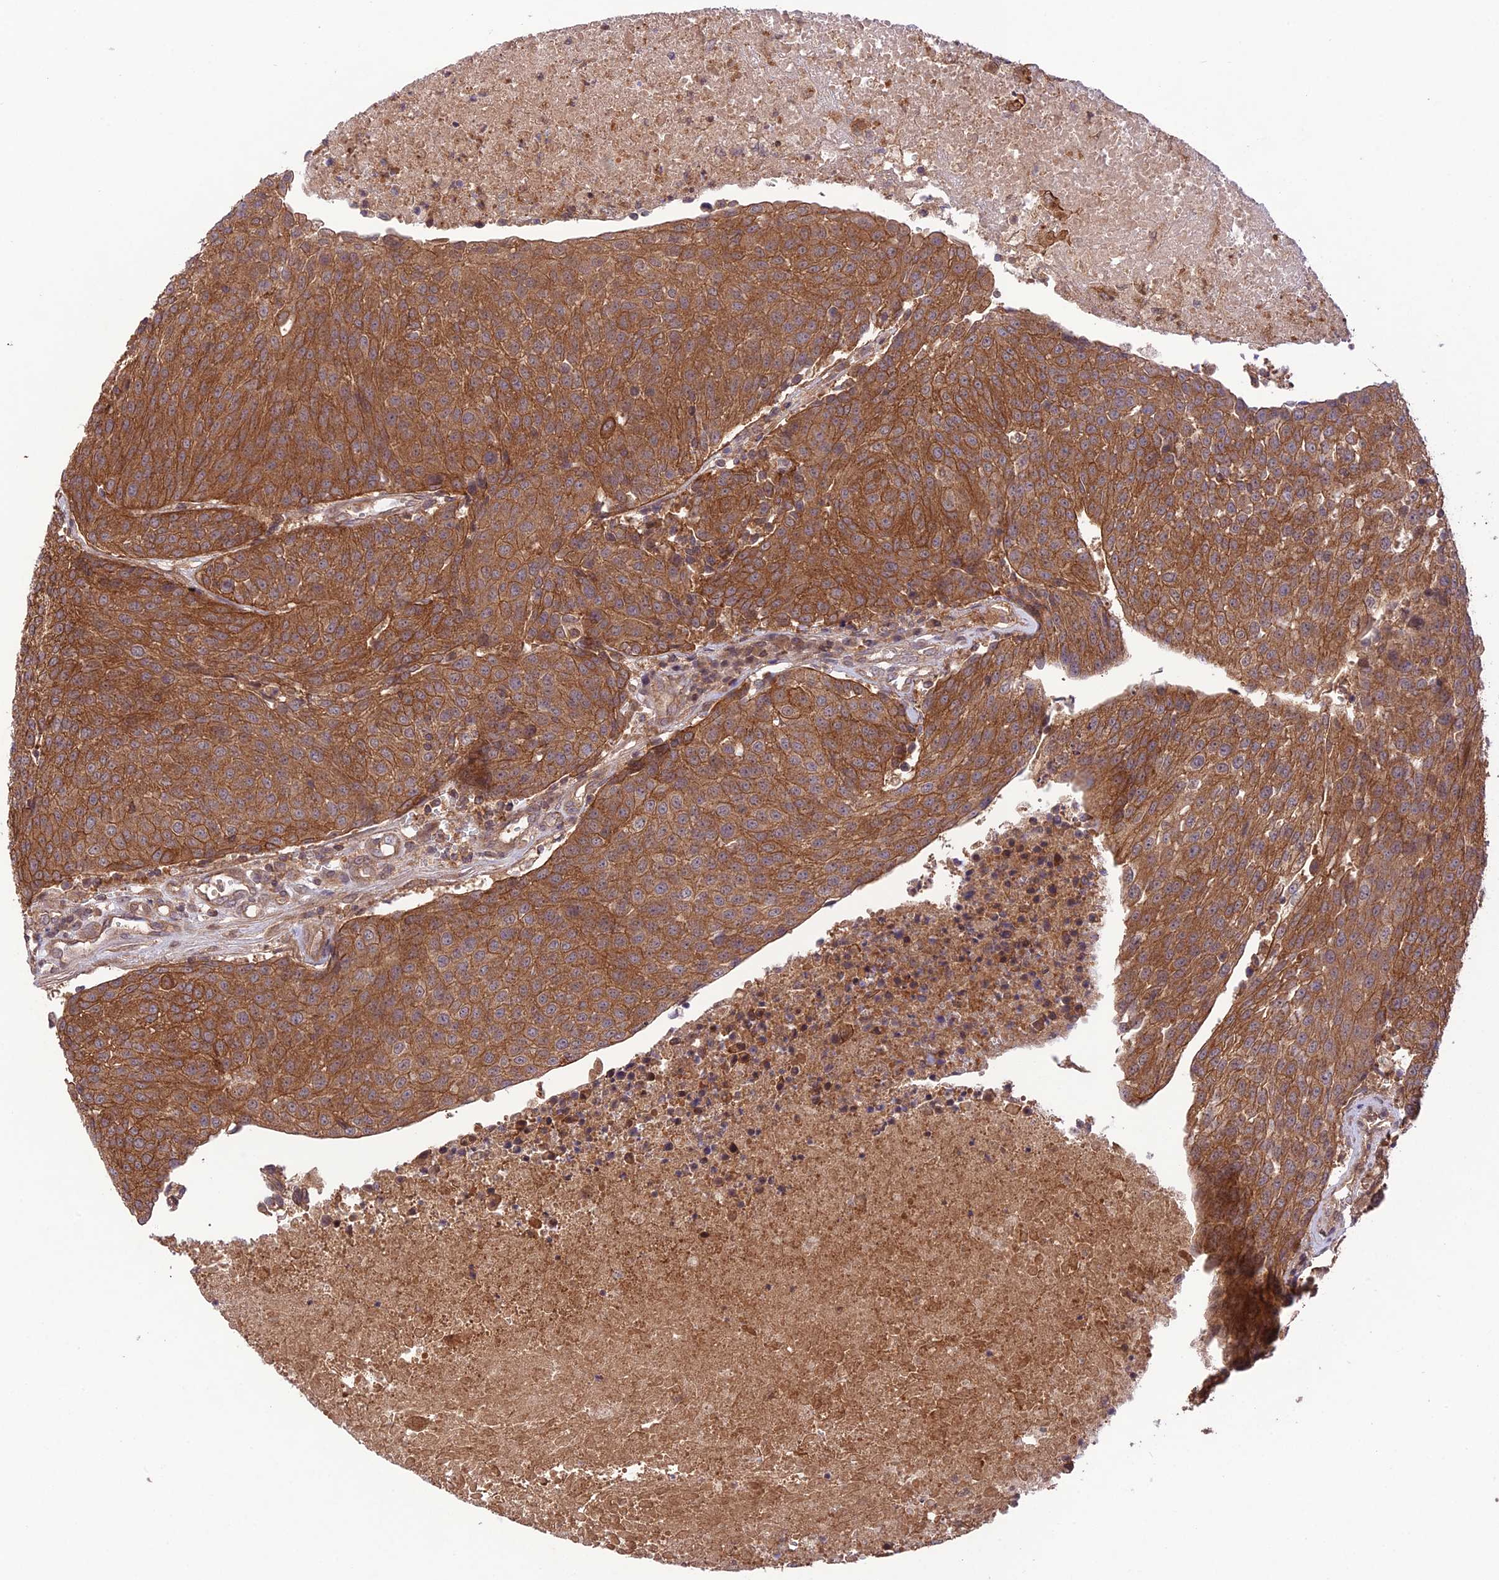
{"staining": {"intensity": "moderate", "quantity": ">75%", "location": "cytoplasmic/membranous"}, "tissue": "urothelial cancer", "cell_type": "Tumor cells", "image_type": "cancer", "snomed": [{"axis": "morphology", "description": "Urothelial carcinoma, High grade"}, {"axis": "topography", "description": "Urinary bladder"}], "caption": "An immunohistochemistry histopathology image of tumor tissue is shown. Protein staining in brown labels moderate cytoplasmic/membranous positivity in urothelial cancer within tumor cells.", "gene": "FCHSD1", "patient": {"sex": "female", "age": 85}}